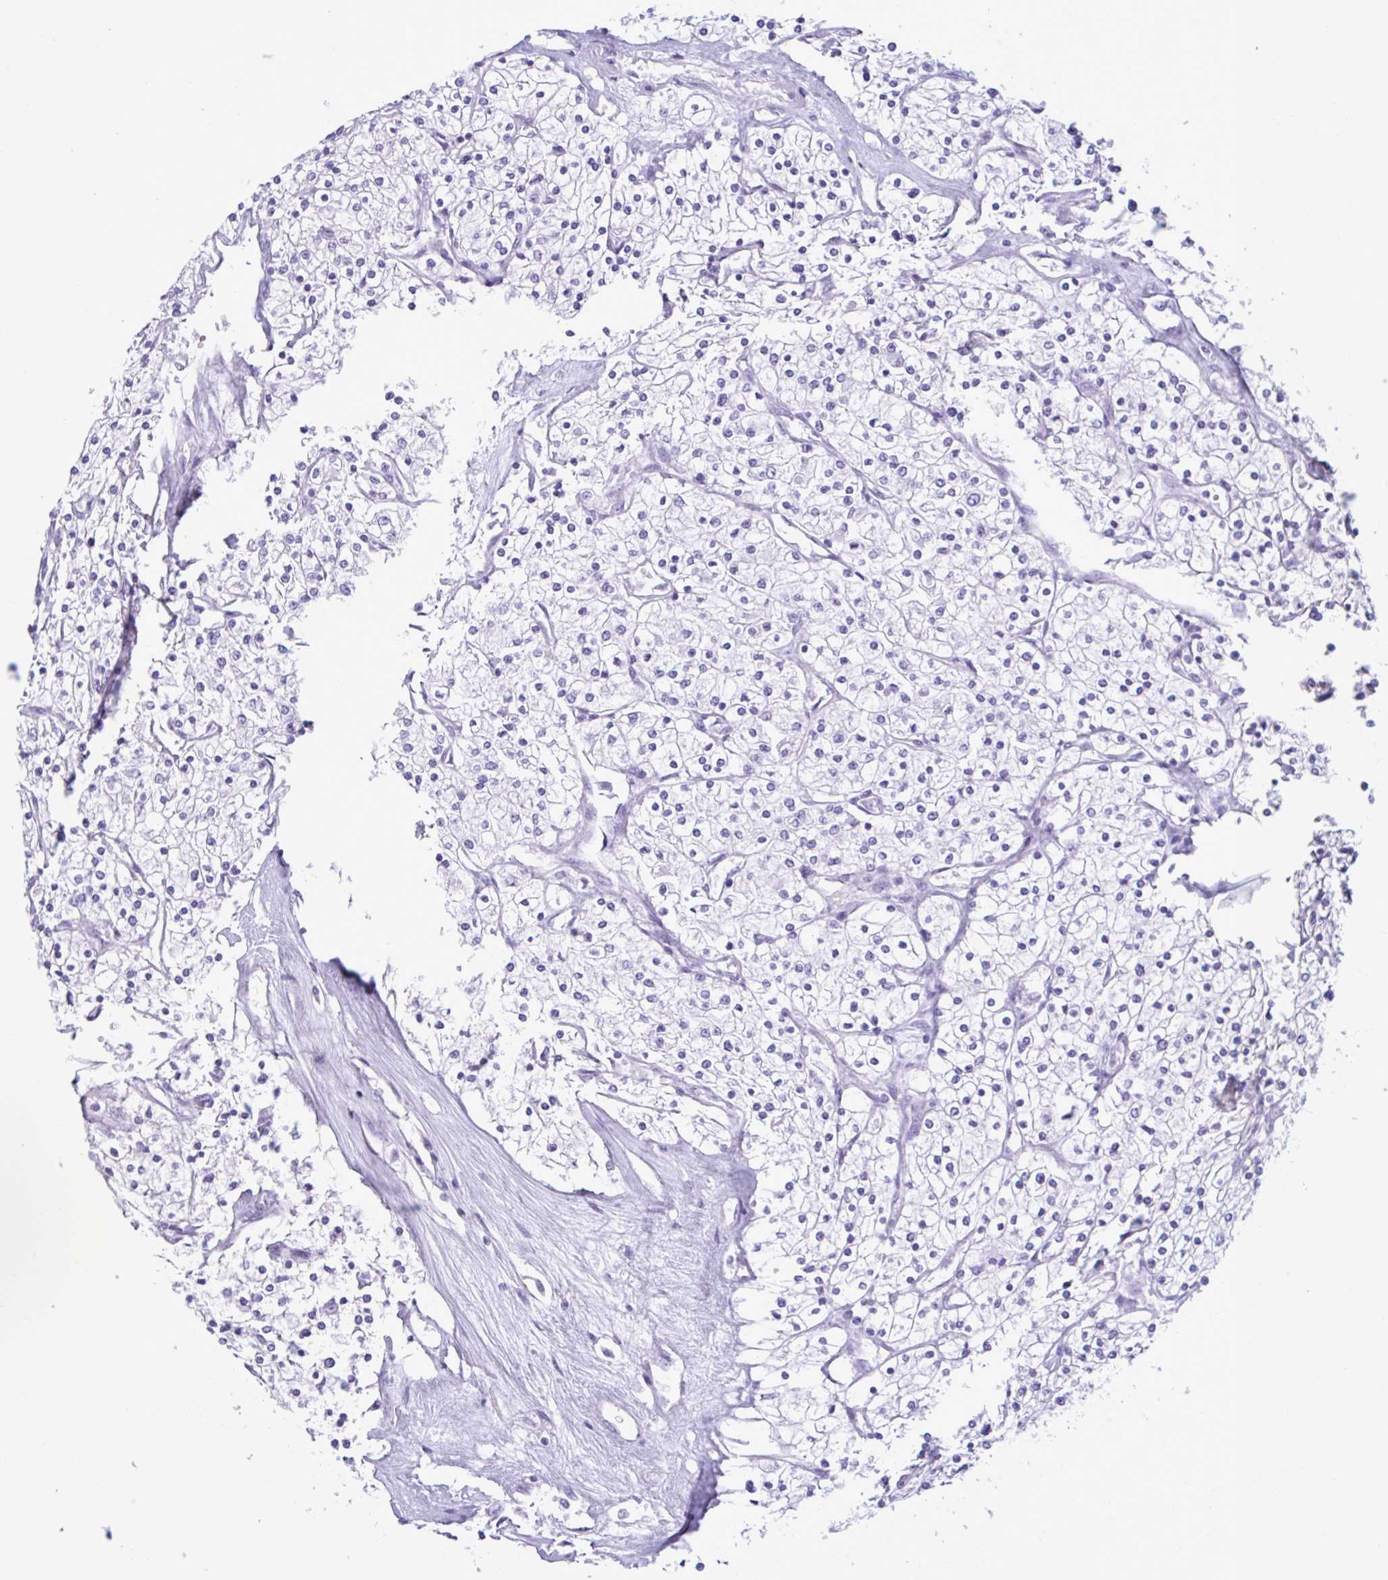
{"staining": {"intensity": "negative", "quantity": "none", "location": "none"}, "tissue": "renal cancer", "cell_type": "Tumor cells", "image_type": "cancer", "snomed": [{"axis": "morphology", "description": "Adenocarcinoma, NOS"}, {"axis": "topography", "description": "Kidney"}], "caption": "Tumor cells show no significant staining in renal adenocarcinoma.", "gene": "MRGPRG", "patient": {"sex": "male", "age": 80}}